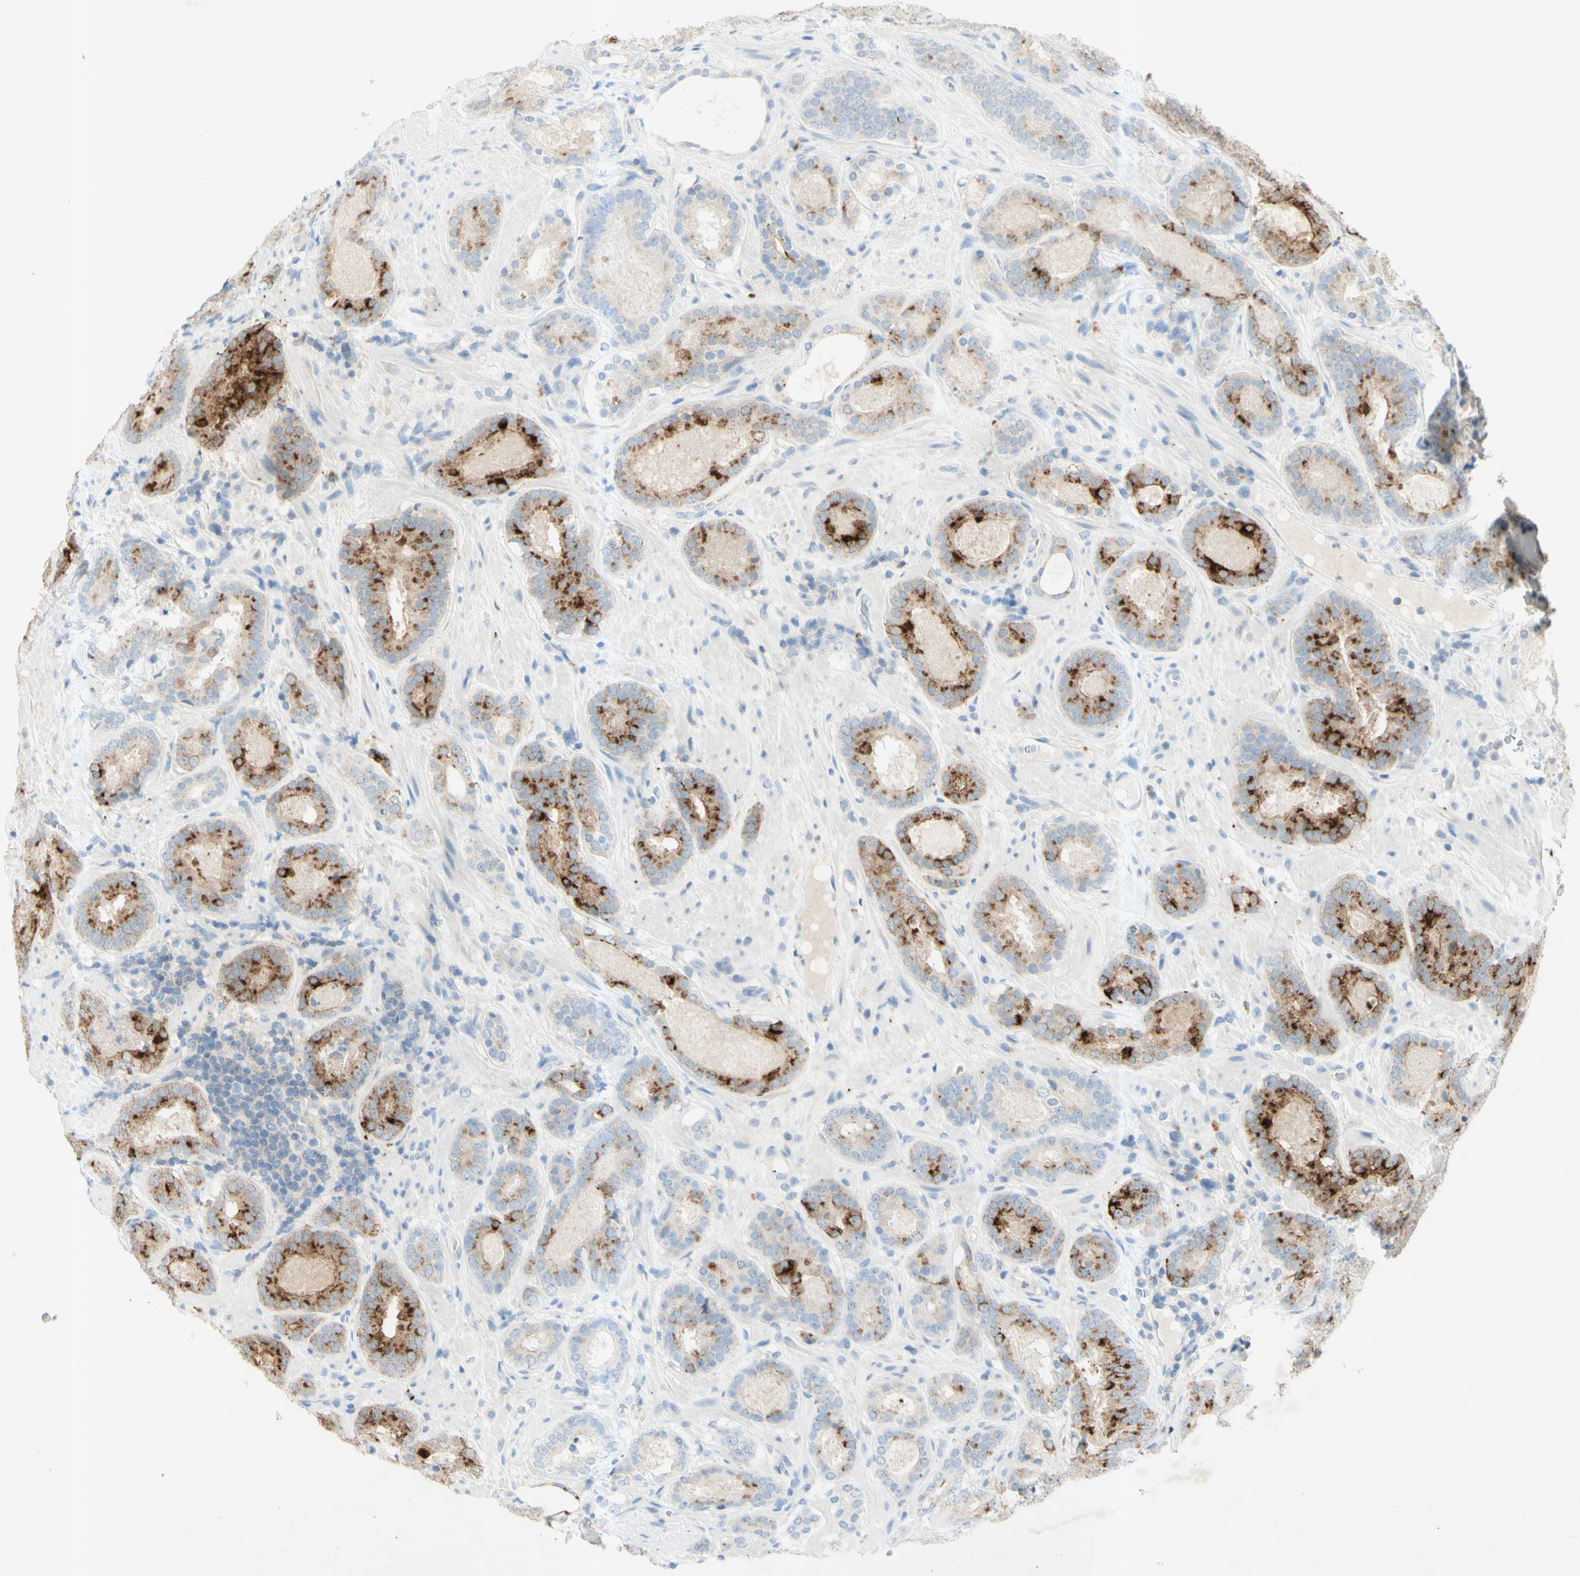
{"staining": {"intensity": "strong", "quantity": ">75%", "location": "cytoplasmic/membranous"}, "tissue": "prostate cancer", "cell_type": "Tumor cells", "image_type": "cancer", "snomed": [{"axis": "morphology", "description": "Adenocarcinoma, Low grade"}, {"axis": "topography", "description": "Prostate"}], "caption": "Prostate cancer (adenocarcinoma (low-grade)) was stained to show a protein in brown. There is high levels of strong cytoplasmic/membranous staining in about >75% of tumor cells. The staining is performed using DAB brown chromogen to label protein expression. The nuclei are counter-stained blue using hematoxylin.", "gene": "GDF15", "patient": {"sex": "male", "age": 69}}